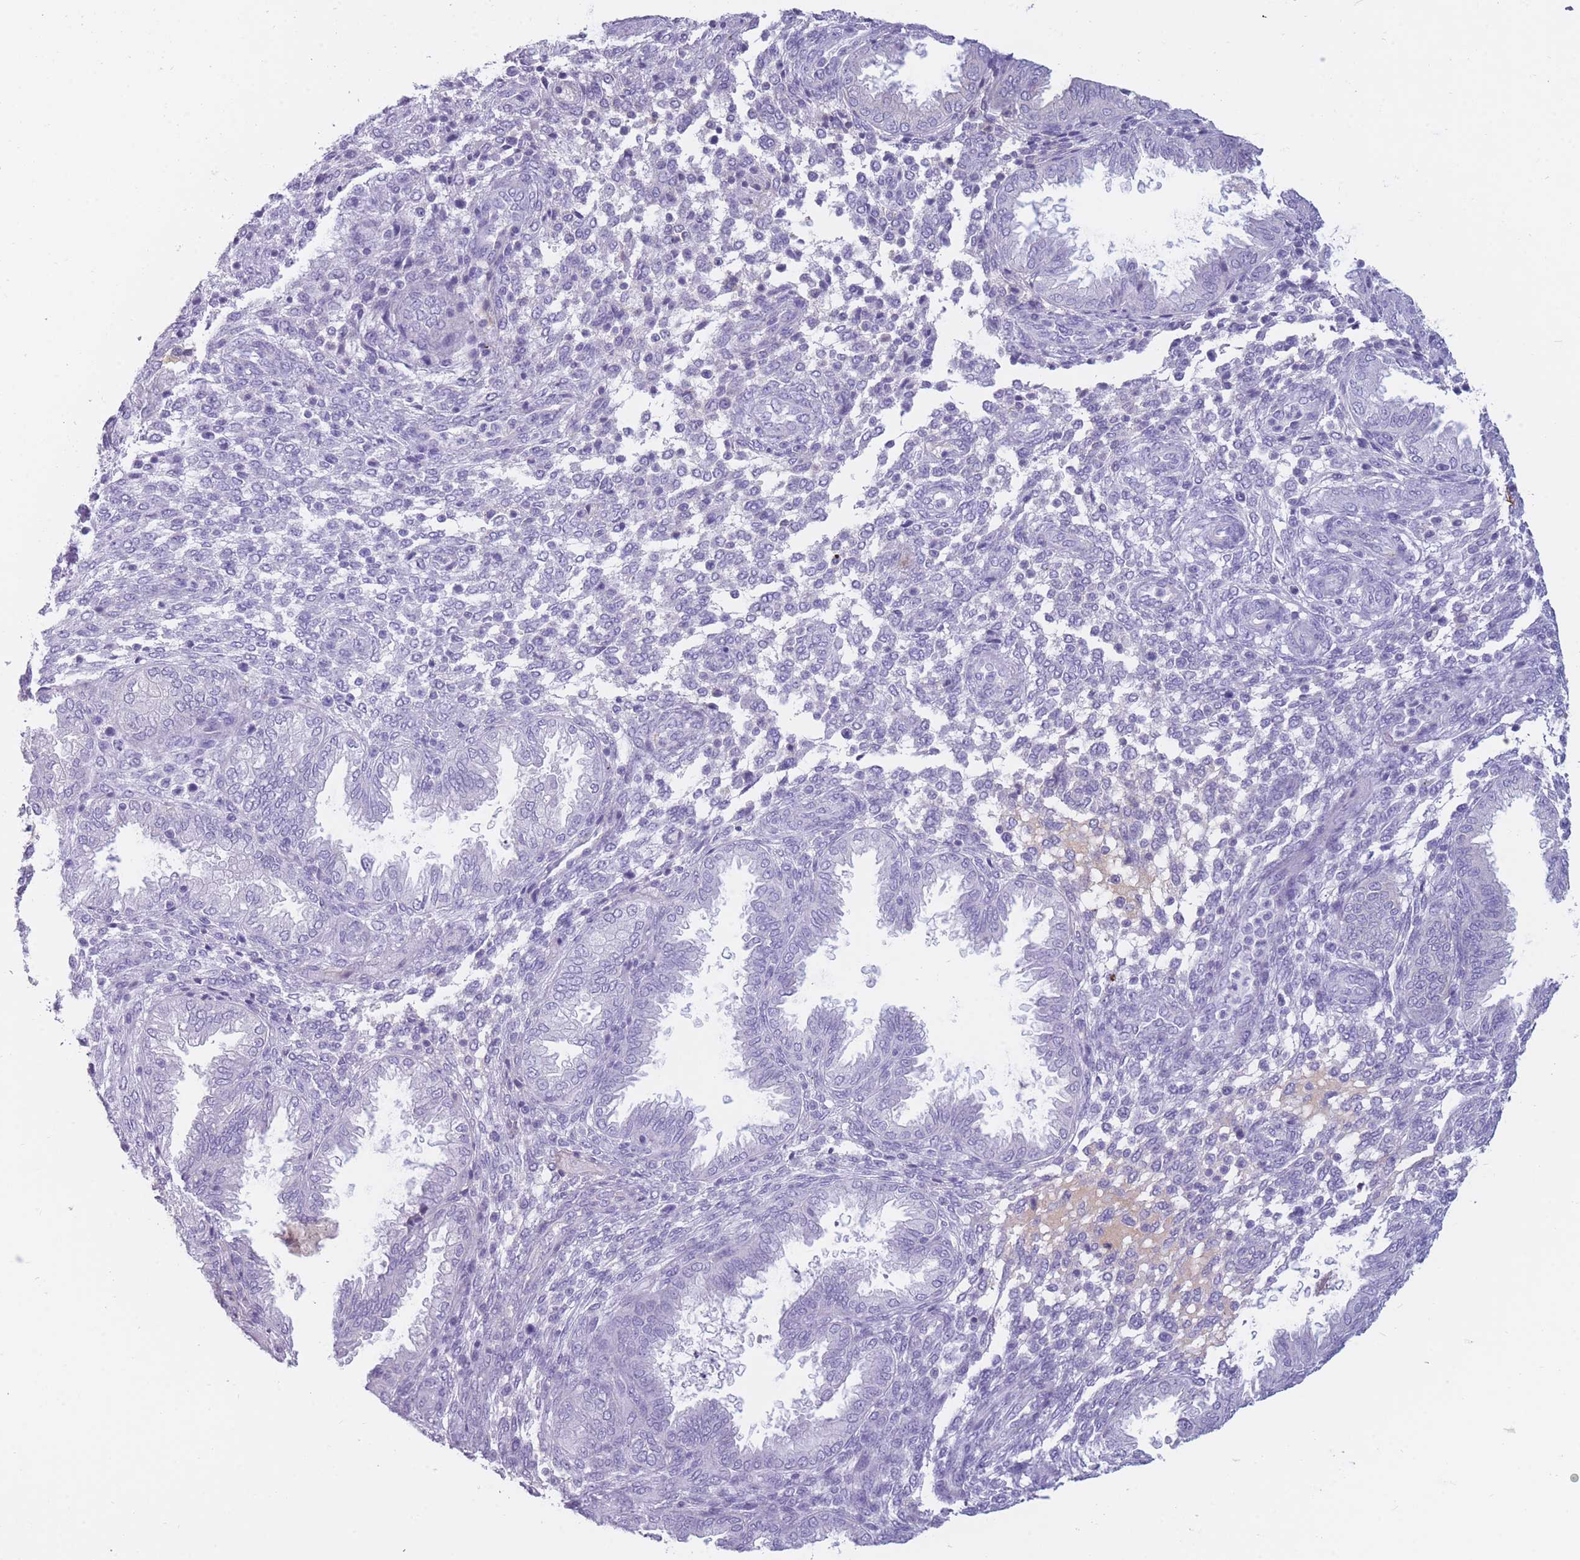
{"staining": {"intensity": "negative", "quantity": "none", "location": "none"}, "tissue": "endometrium", "cell_type": "Cells in endometrial stroma", "image_type": "normal", "snomed": [{"axis": "morphology", "description": "Normal tissue, NOS"}, {"axis": "topography", "description": "Endometrium"}], "caption": "Immunohistochemistry (IHC) of unremarkable endometrium displays no staining in cells in endometrial stroma.", "gene": "TNFSF11", "patient": {"sex": "female", "age": 33}}